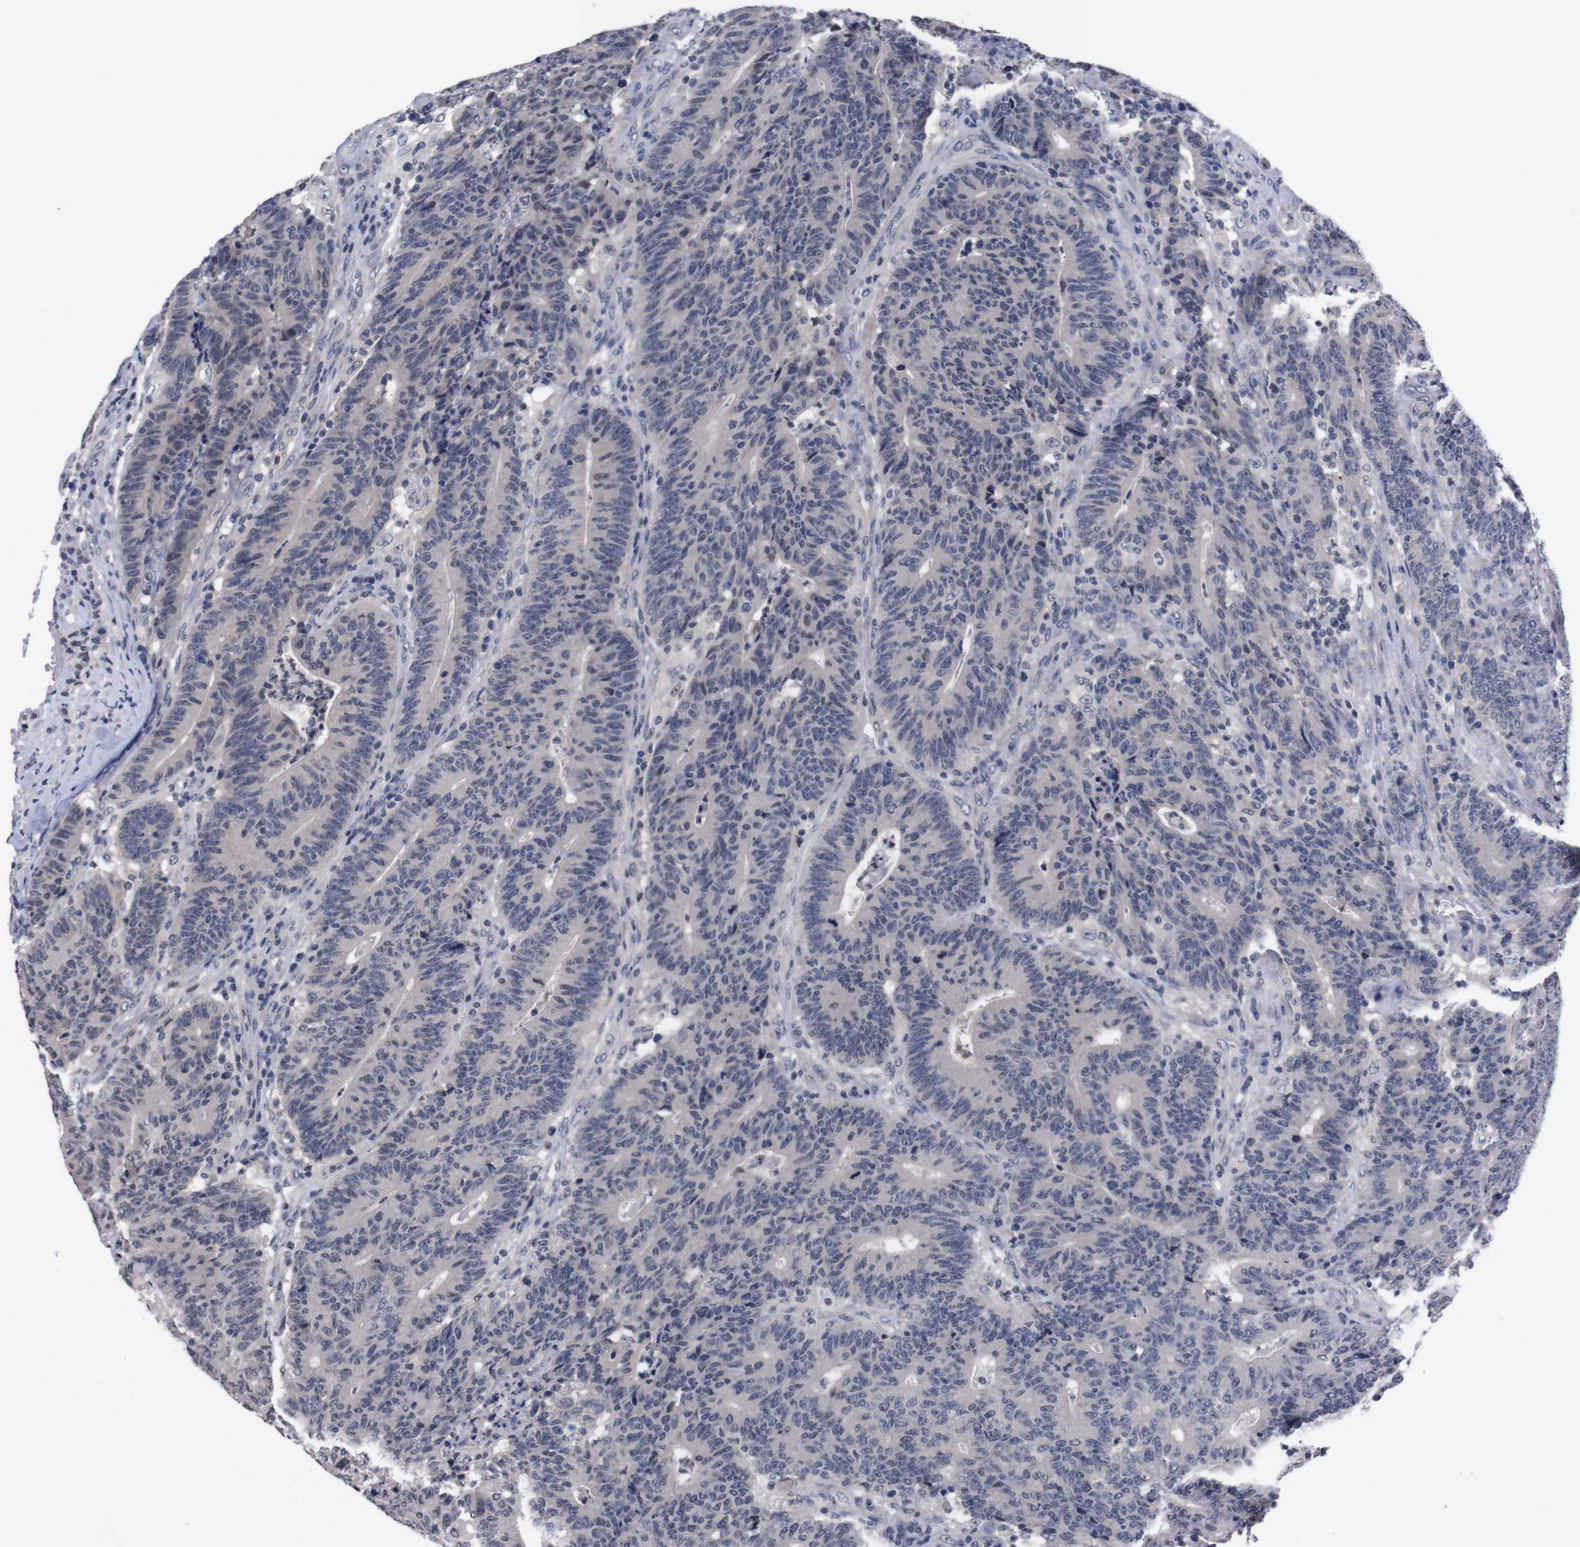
{"staining": {"intensity": "negative", "quantity": "none", "location": "none"}, "tissue": "colorectal cancer", "cell_type": "Tumor cells", "image_type": "cancer", "snomed": [{"axis": "morphology", "description": "Normal tissue, NOS"}, {"axis": "morphology", "description": "Adenocarcinoma, NOS"}, {"axis": "topography", "description": "Colon"}], "caption": "This is an immunohistochemistry histopathology image of colorectal cancer (adenocarcinoma). There is no expression in tumor cells.", "gene": "TNFRSF21", "patient": {"sex": "female", "age": 75}}